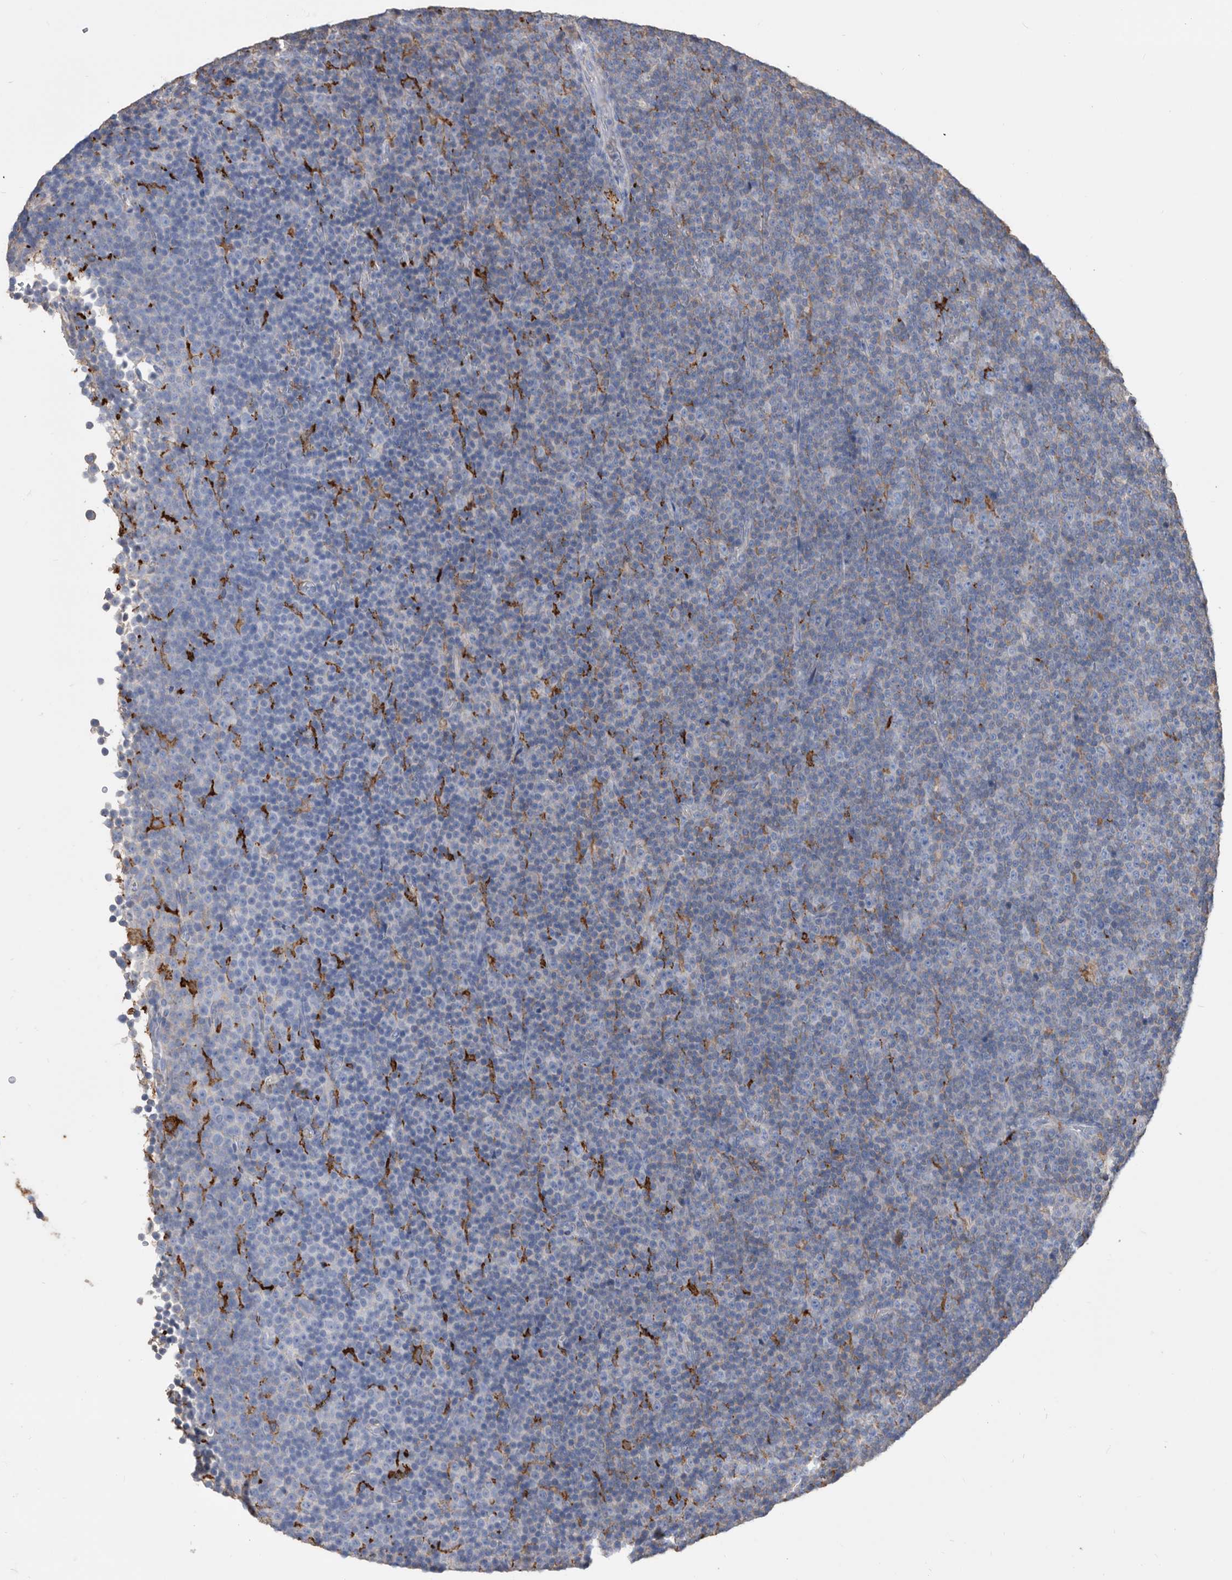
{"staining": {"intensity": "negative", "quantity": "none", "location": "none"}, "tissue": "lymphoma", "cell_type": "Tumor cells", "image_type": "cancer", "snomed": [{"axis": "morphology", "description": "Malignant lymphoma, non-Hodgkin's type, Low grade"}, {"axis": "topography", "description": "Lymph node"}], "caption": "Immunohistochemistry of human lymphoma displays no staining in tumor cells. Nuclei are stained in blue.", "gene": "MS4A4A", "patient": {"sex": "female", "age": 67}}